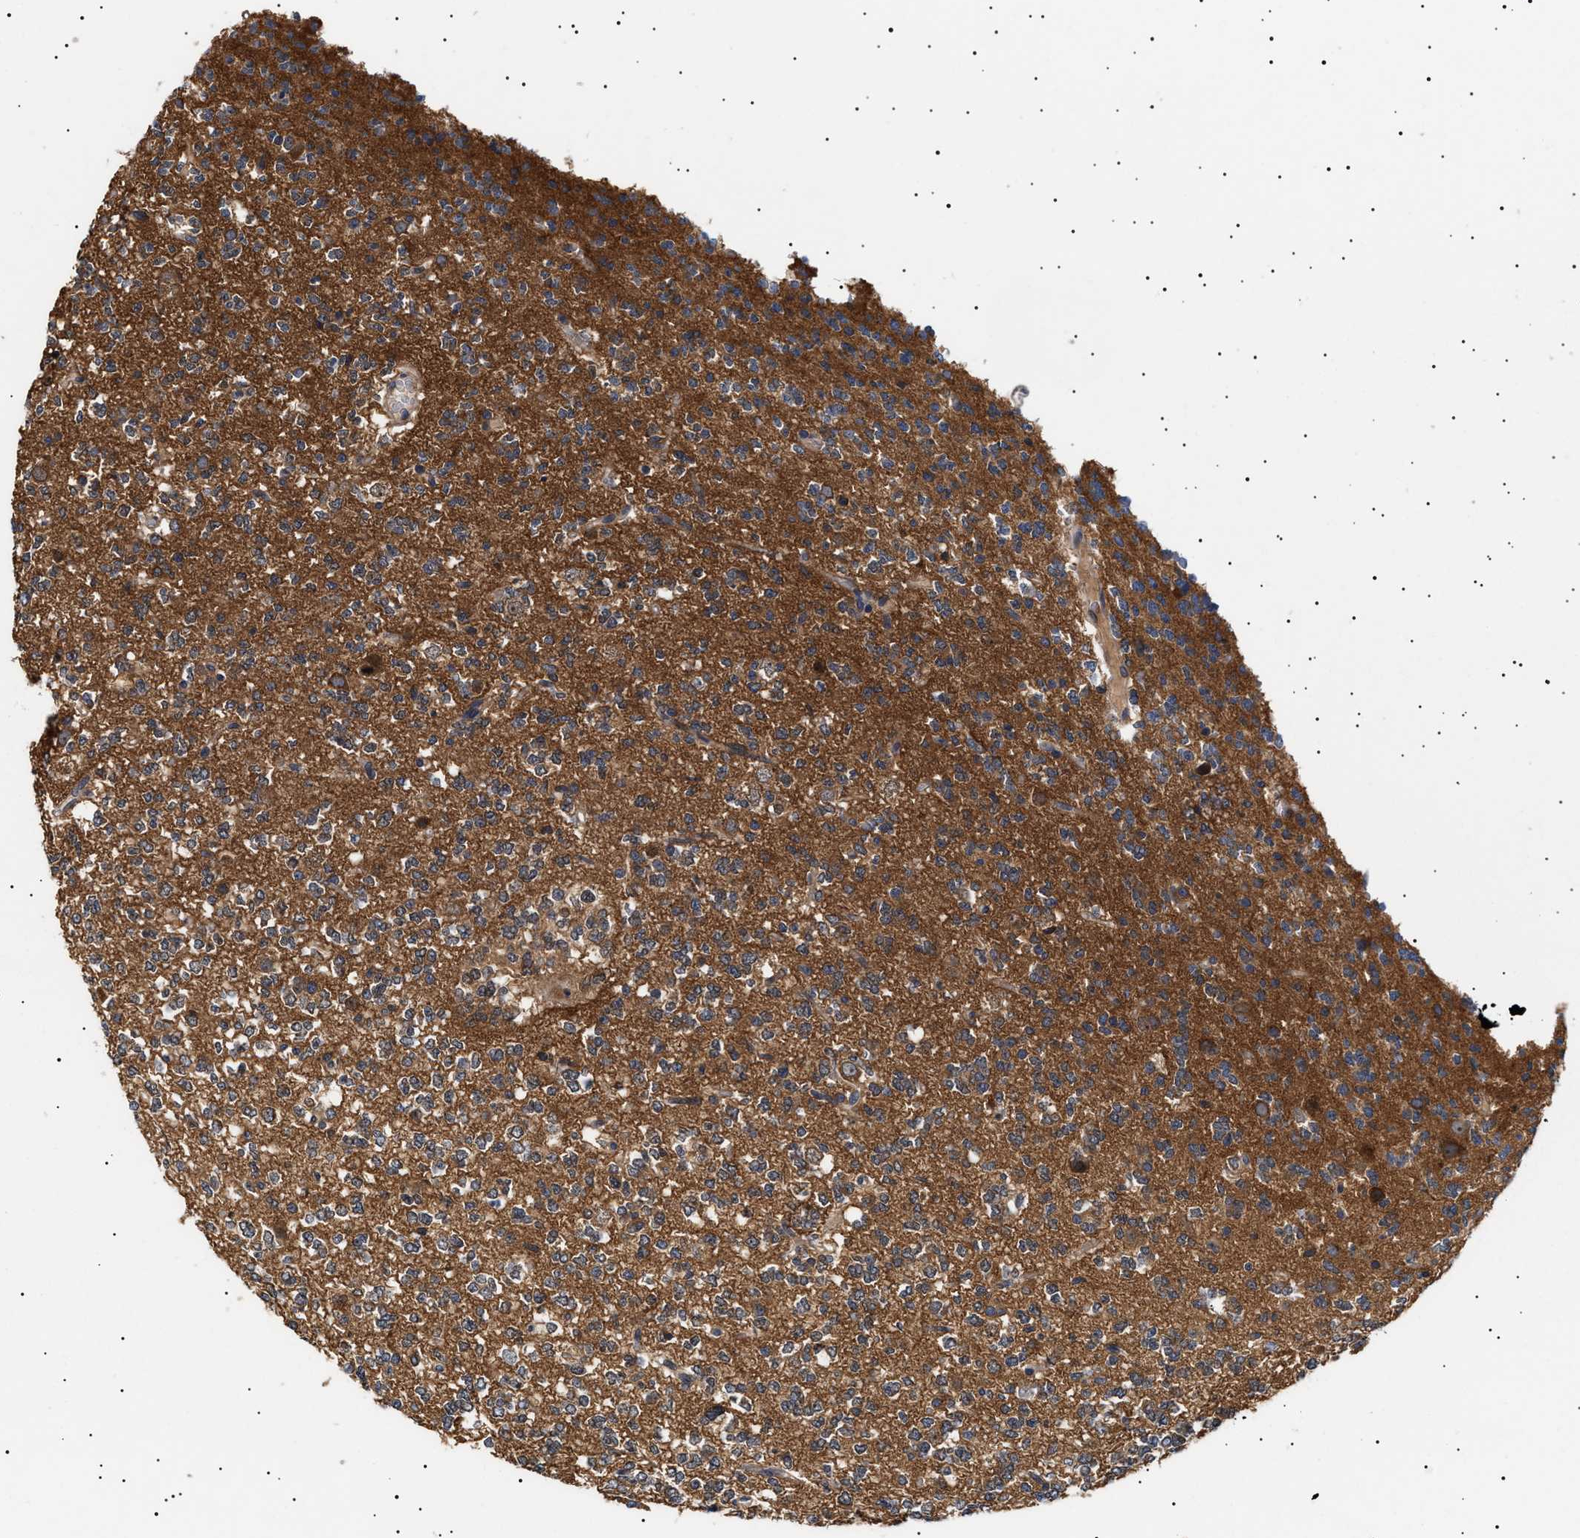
{"staining": {"intensity": "moderate", "quantity": ">75%", "location": "cytoplasmic/membranous"}, "tissue": "glioma", "cell_type": "Tumor cells", "image_type": "cancer", "snomed": [{"axis": "morphology", "description": "Glioma, malignant, Low grade"}, {"axis": "topography", "description": "Brain"}], "caption": "This is an image of immunohistochemistry (IHC) staining of malignant low-grade glioma, which shows moderate staining in the cytoplasmic/membranous of tumor cells.", "gene": "KRBA1", "patient": {"sex": "male", "age": 38}}